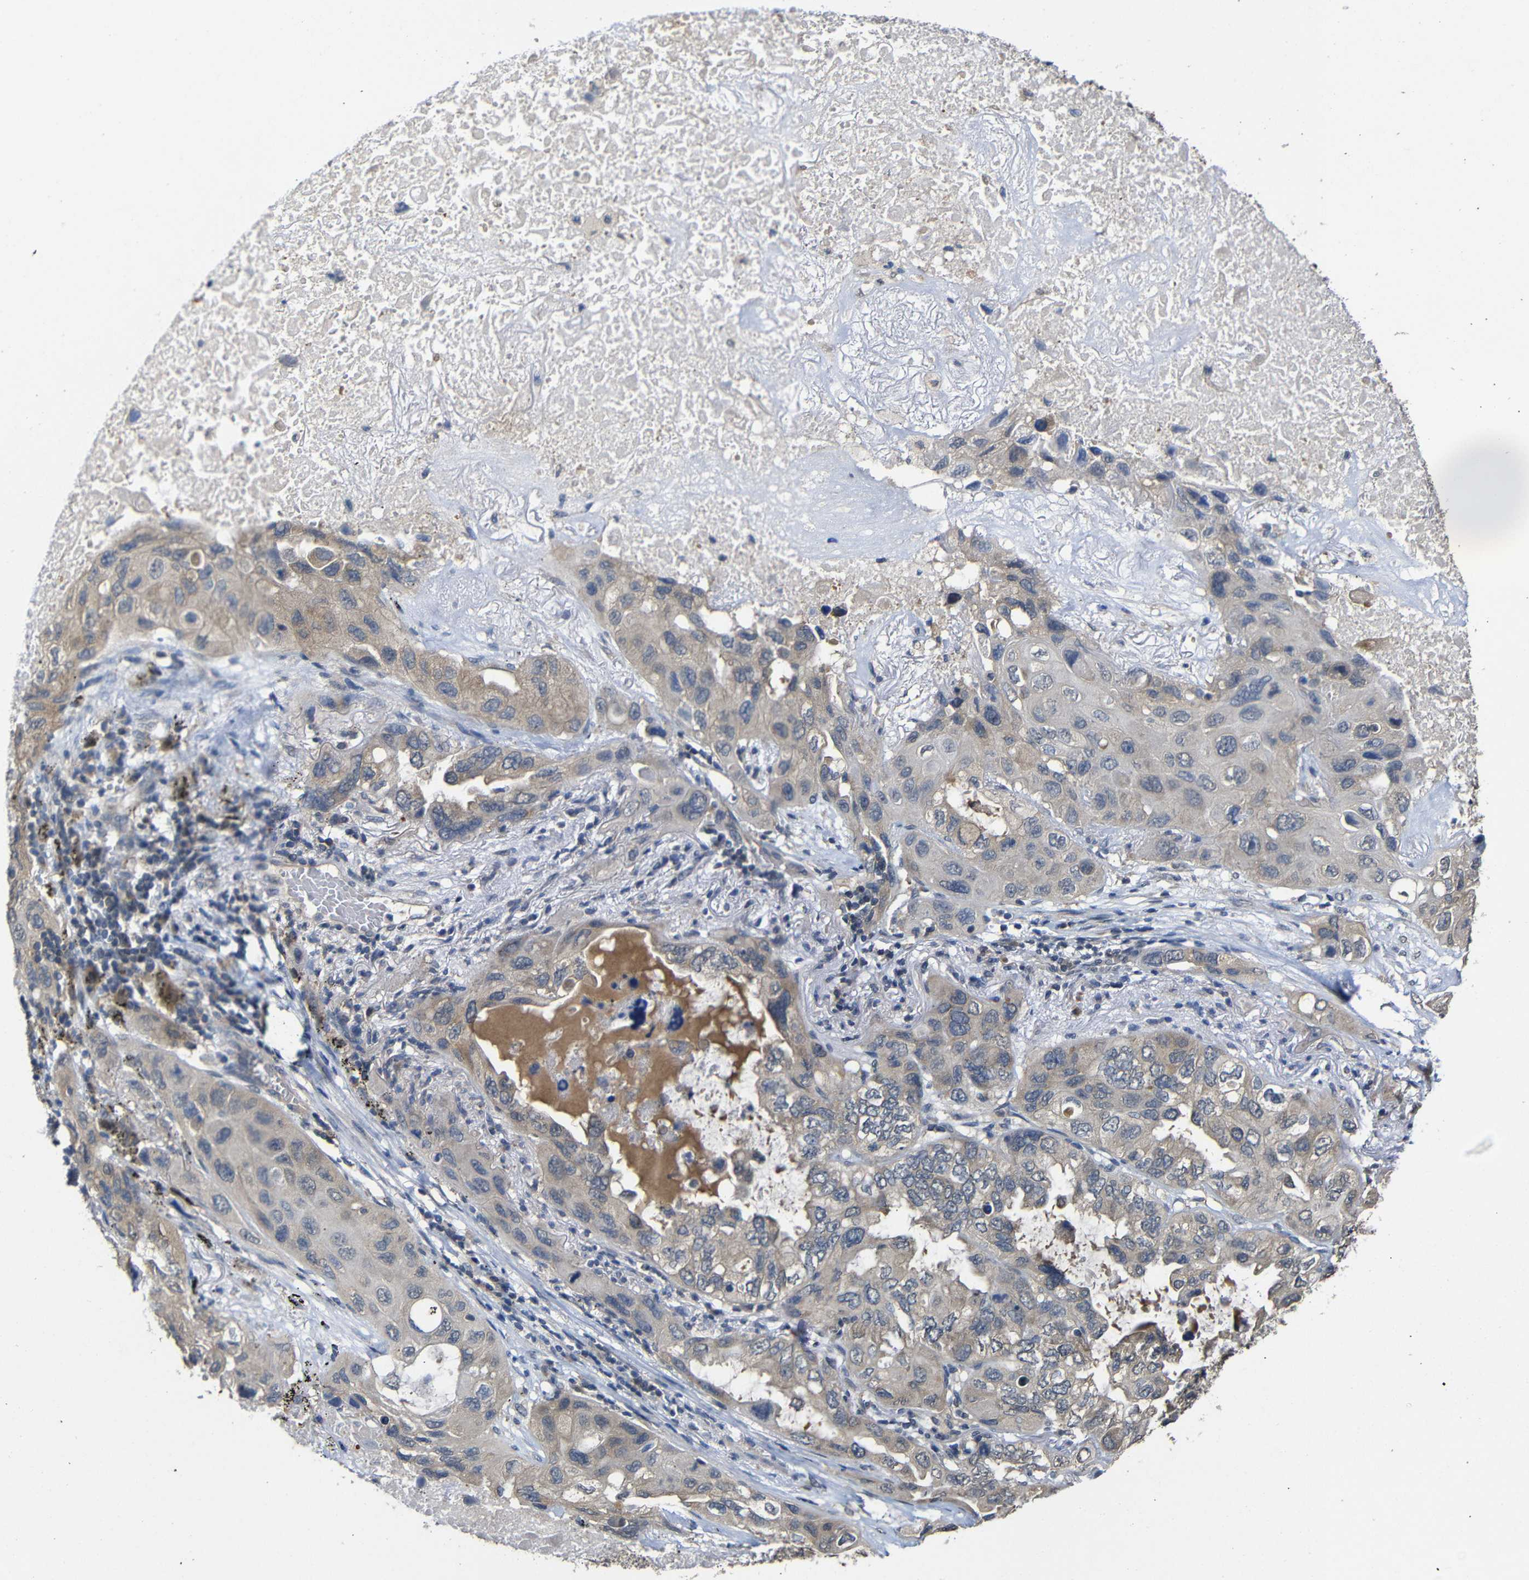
{"staining": {"intensity": "weak", "quantity": "25%-75%", "location": "cytoplasmic/membranous"}, "tissue": "lung cancer", "cell_type": "Tumor cells", "image_type": "cancer", "snomed": [{"axis": "morphology", "description": "Squamous cell carcinoma, NOS"}, {"axis": "topography", "description": "Lung"}], "caption": "High-magnification brightfield microscopy of squamous cell carcinoma (lung) stained with DAB (brown) and counterstained with hematoxylin (blue). tumor cells exhibit weak cytoplasmic/membranous expression is identified in about25%-75% of cells. The staining is performed using DAB brown chromogen to label protein expression. The nuclei are counter-stained blue using hematoxylin.", "gene": "ATG12", "patient": {"sex": "female", "age": 73}}